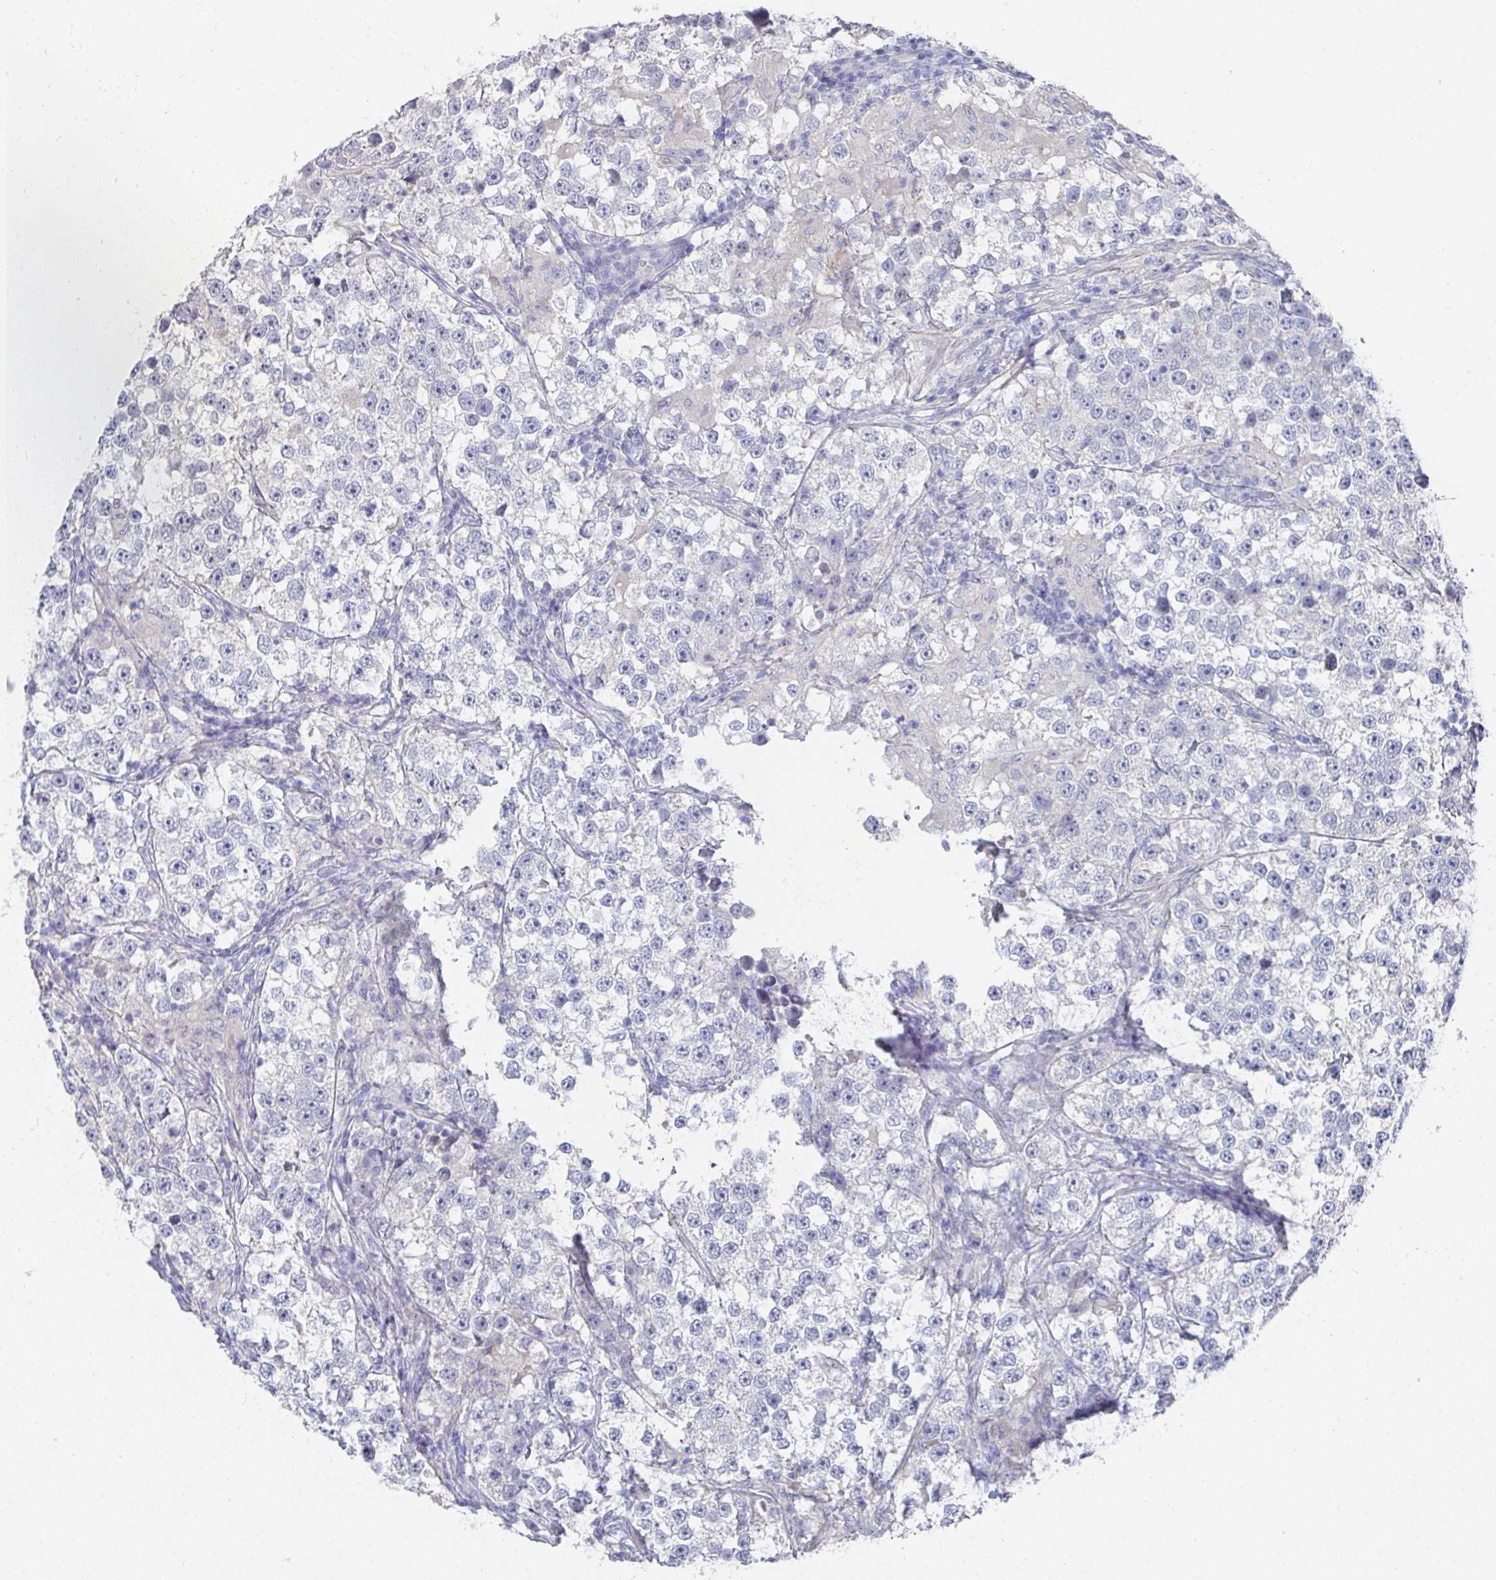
{"staining": {"intensity": "negative", "quantity": "none", "location": "none"}, "tissue": "testis cancer", "cell_type": "Tumor cells", "image_type": "cancer", "snomed": [{"axis": "morphology", "description": "Seminoma, NOS"}, {"axis": "topography", "description": "Testis"}], "caption": "Immunohistochemistry of testis cancer (seminoma) displays no staining in tumor cells. Nuclei are stained in blue.", "gene": "KCNK5", "patient": {"sex": "male", "age": 46}}